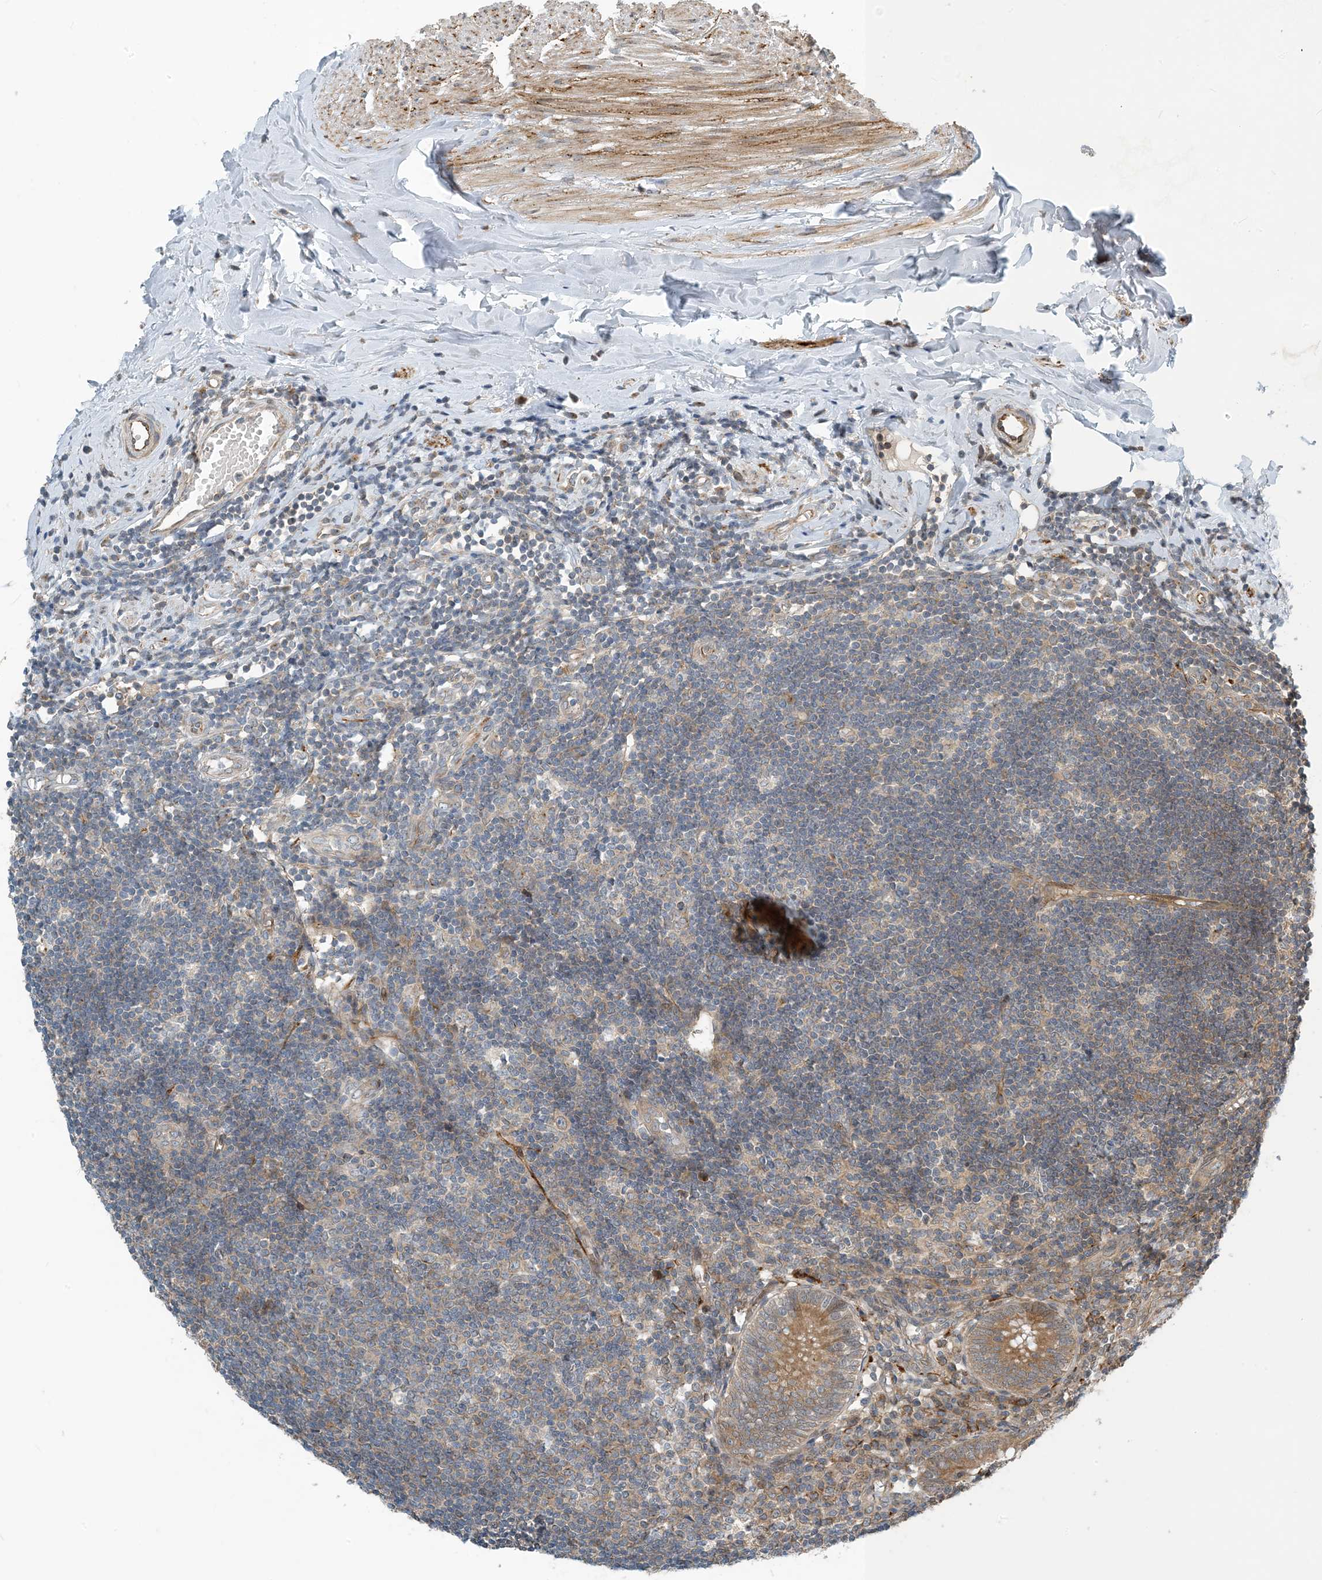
{"staining": {"intensity": "moderate", "quantity": ">75%", "location": "cytoplasmic/membranous"}, "tissue": "appendix", "cell_type": "Glandular cells", "image_type": "normal", "snomed": [{"axis": "morphology", "description": "Normal tissue, NOS"}, {"axis": "topography", "description": "Appendix"}], "caption": "Protein expression analysis of normal human appendix reveals moderate cytoplasmic/membranous positivity in approximately >75% of glandular cells. The staining is performed using DAB (3,3'-diaminobenzidine) brown chromogen to label protein expression. The nuclei are counter-stained blue using hematoxylin.", "gene": "ZBTB3", "patient": {"sex": "female", "age": 54}}